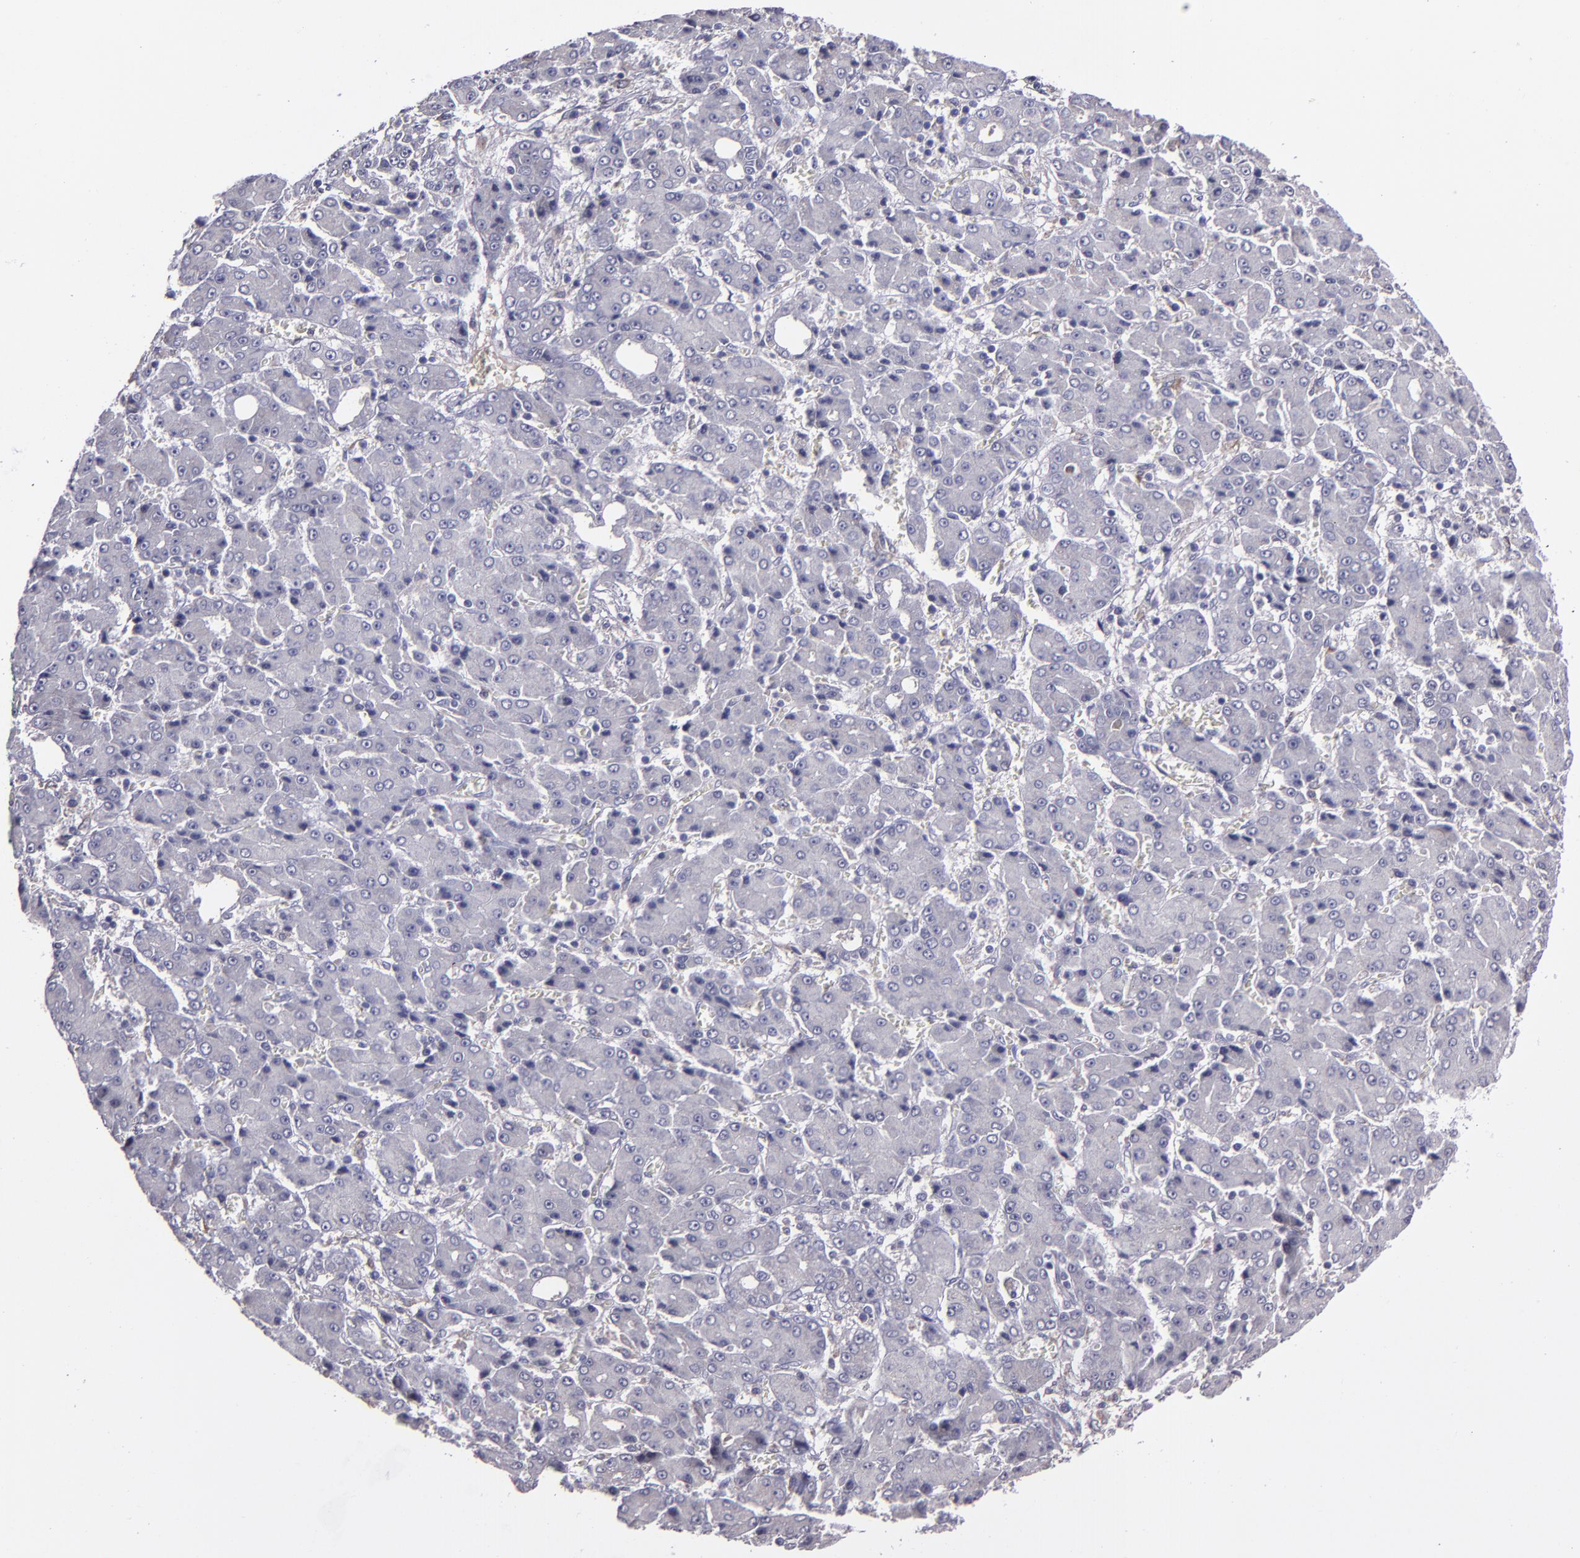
{"staining": {"intensity": "negative", "quantity": "none", "location": "none"}, "tissue": "liver cancer", "cell_type": "Tumor cells", "image_type": "cancer", "snomed": [{"axis": "morphology", "description": "Carcinoma, Hepatocellular, NOS"}, {"axis": "topography", "description": "Liver"}], "caption": "An immunohistochemistry (IHC) histopathology image of liver cancer is shown. There is no staining in tumor cells of liver cancer.", "gene": "MASP1", "patient": {"sex": "male", "age": 69}}